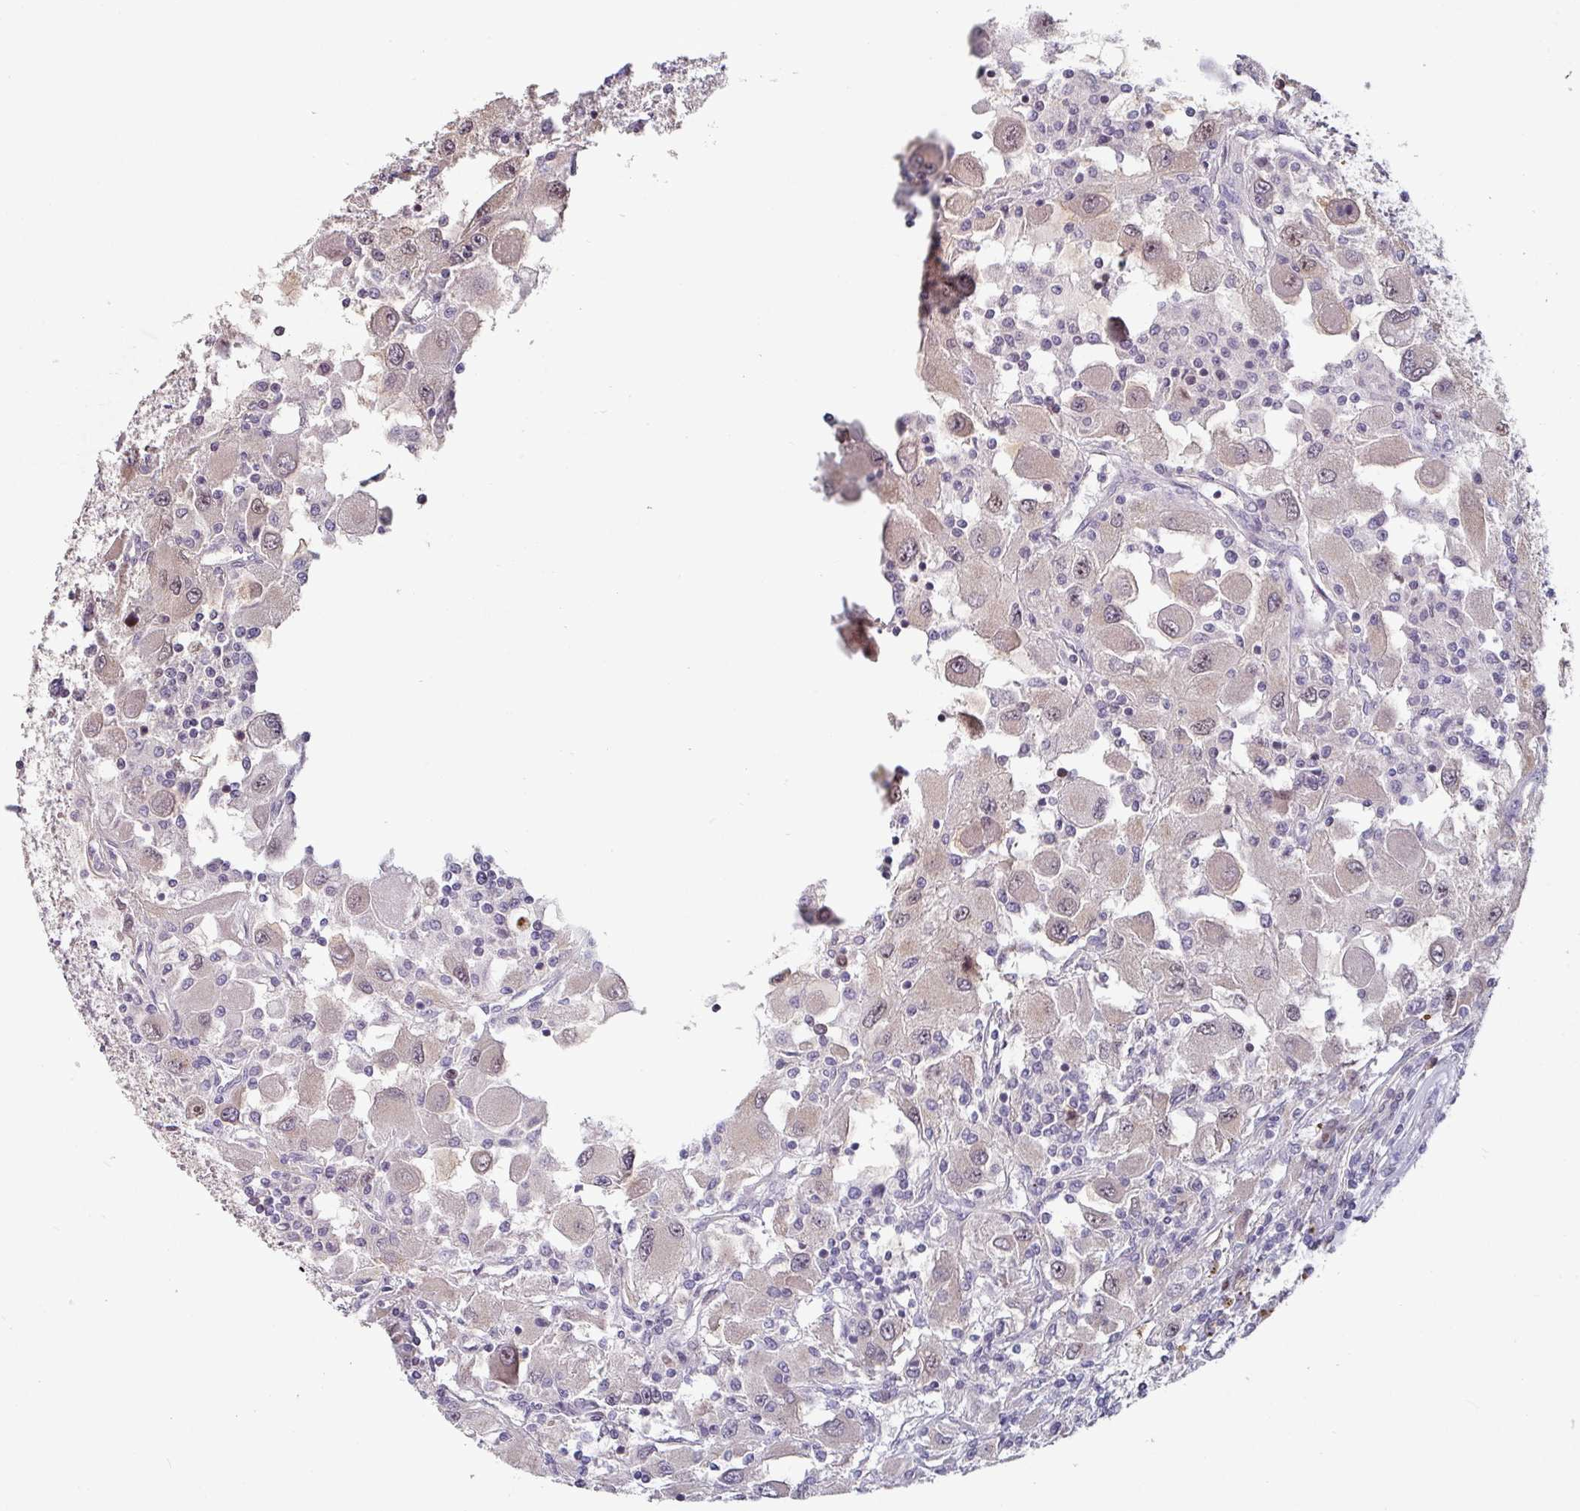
{"staining": {"intensity": "negative", "quantity": "none", "location": "none"}, "tissue": "renal cancer", "cell_type": "Tumor cells", "image_type": "cancer", "snomed": [{"axis": "morphology", "description": "Adenocarcinoma, NOS"}, {"axis": "topography", "description": "Kidney"}], "caption": "This photomicrograph is of renal cancer (adenocarcinoma) stained with IHC to label a protein in brown with the nuclei are counter-stained blue. There is no positivity in tumor cells.", "gene": "ZBTB6", "patient": {"sex": "female", "age": 67}}